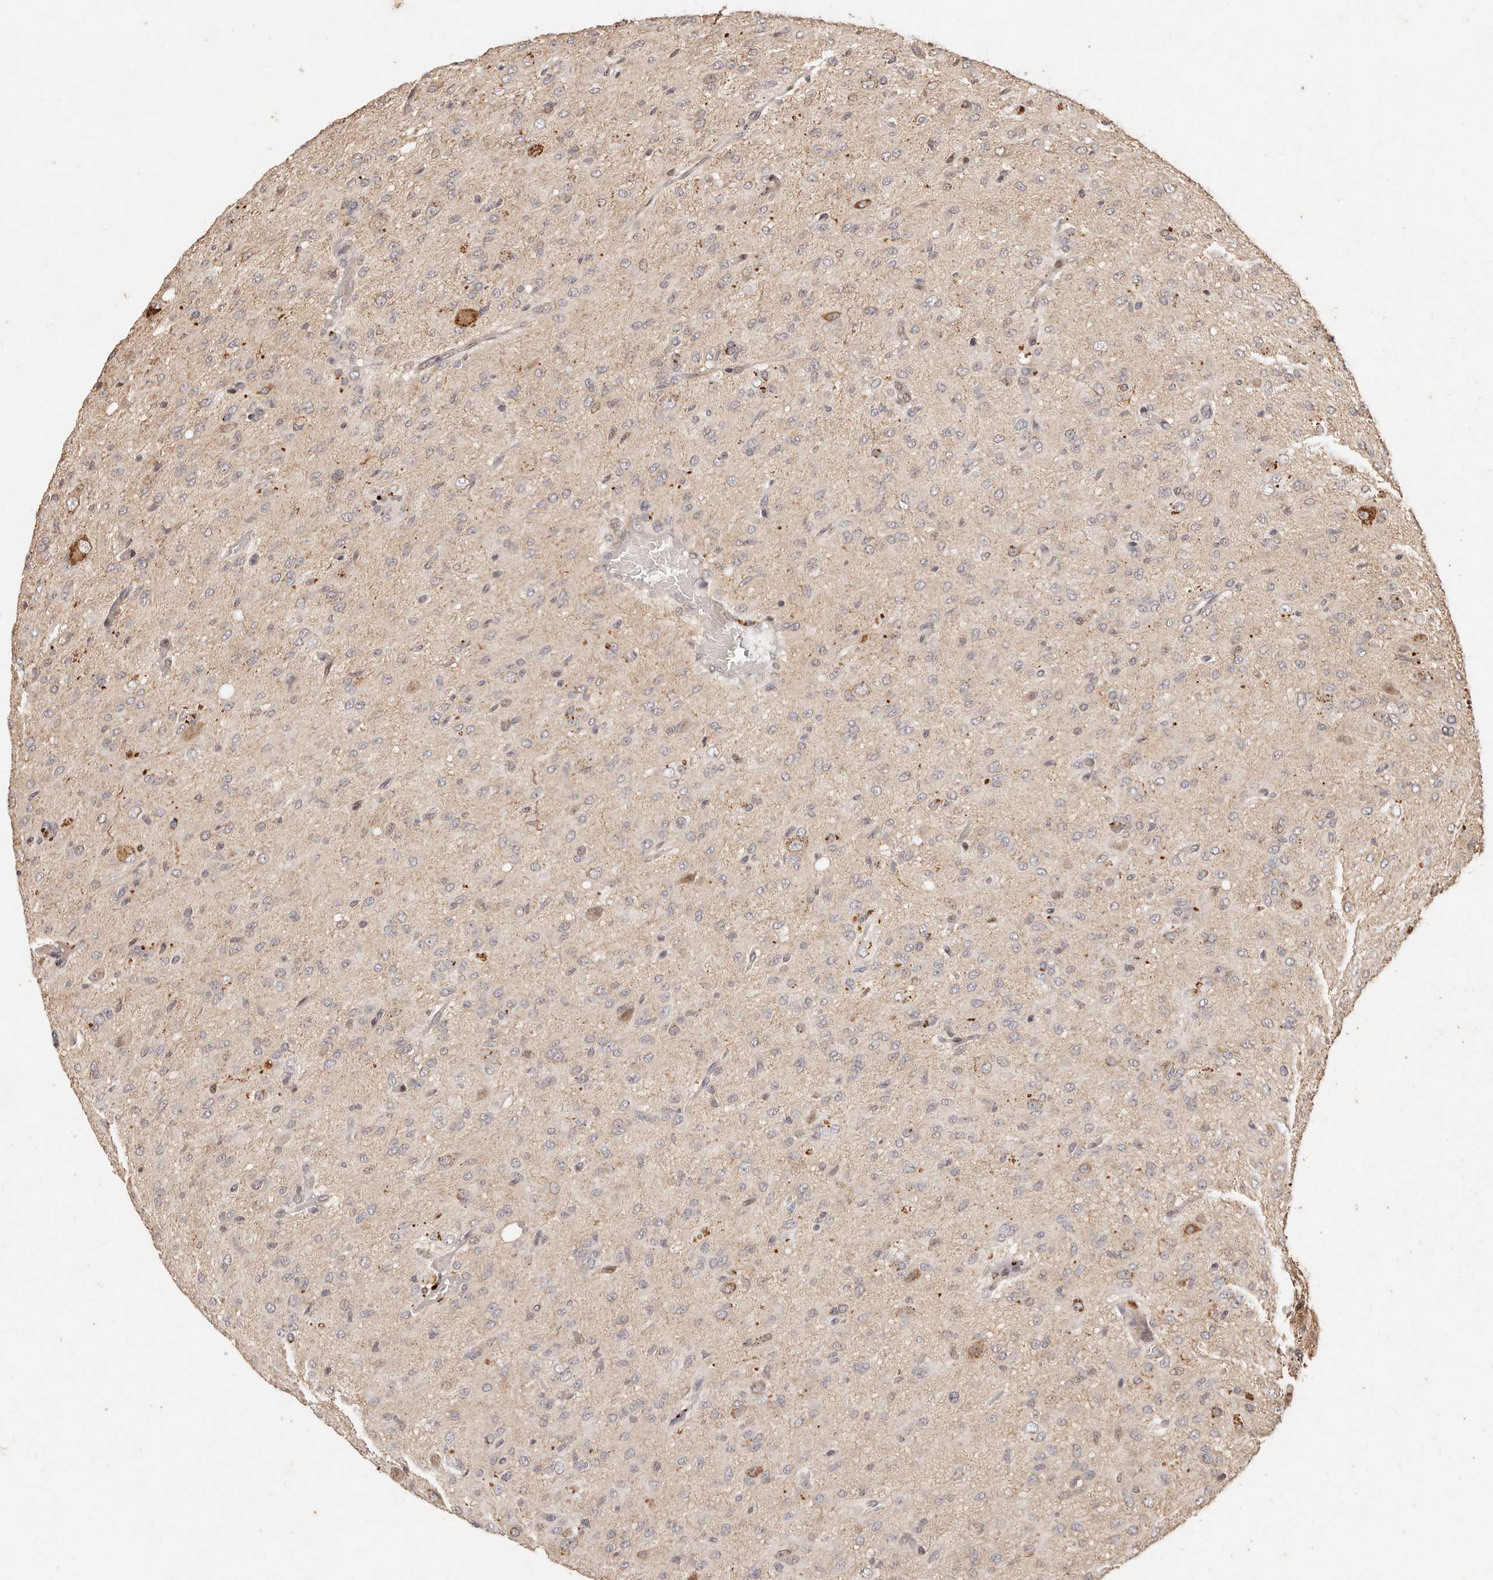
{"staining": {"intensity": "weak", "quantity": "<25%", "location": "cytoplasmic/membranous"}, "tissue": "glioma", "cell_type": "Tumor cells", "image_type": "cancer", "snomed": [{"axis": "morphology", "description": "Glioma, malignant, High grade"}, {"axis": "topography", "description": "Brain"}], "caption": "DAB (3,3'-diaminobenzidine) immunohistochemical staining of high-grade glioma (malignant) exhibits no significant expression in tumor cells. (Immunohistochemistry, brightfield microscopy, high magnification).", "gene": "KIF9", "patient": {"sex": "female", "age": 59}}